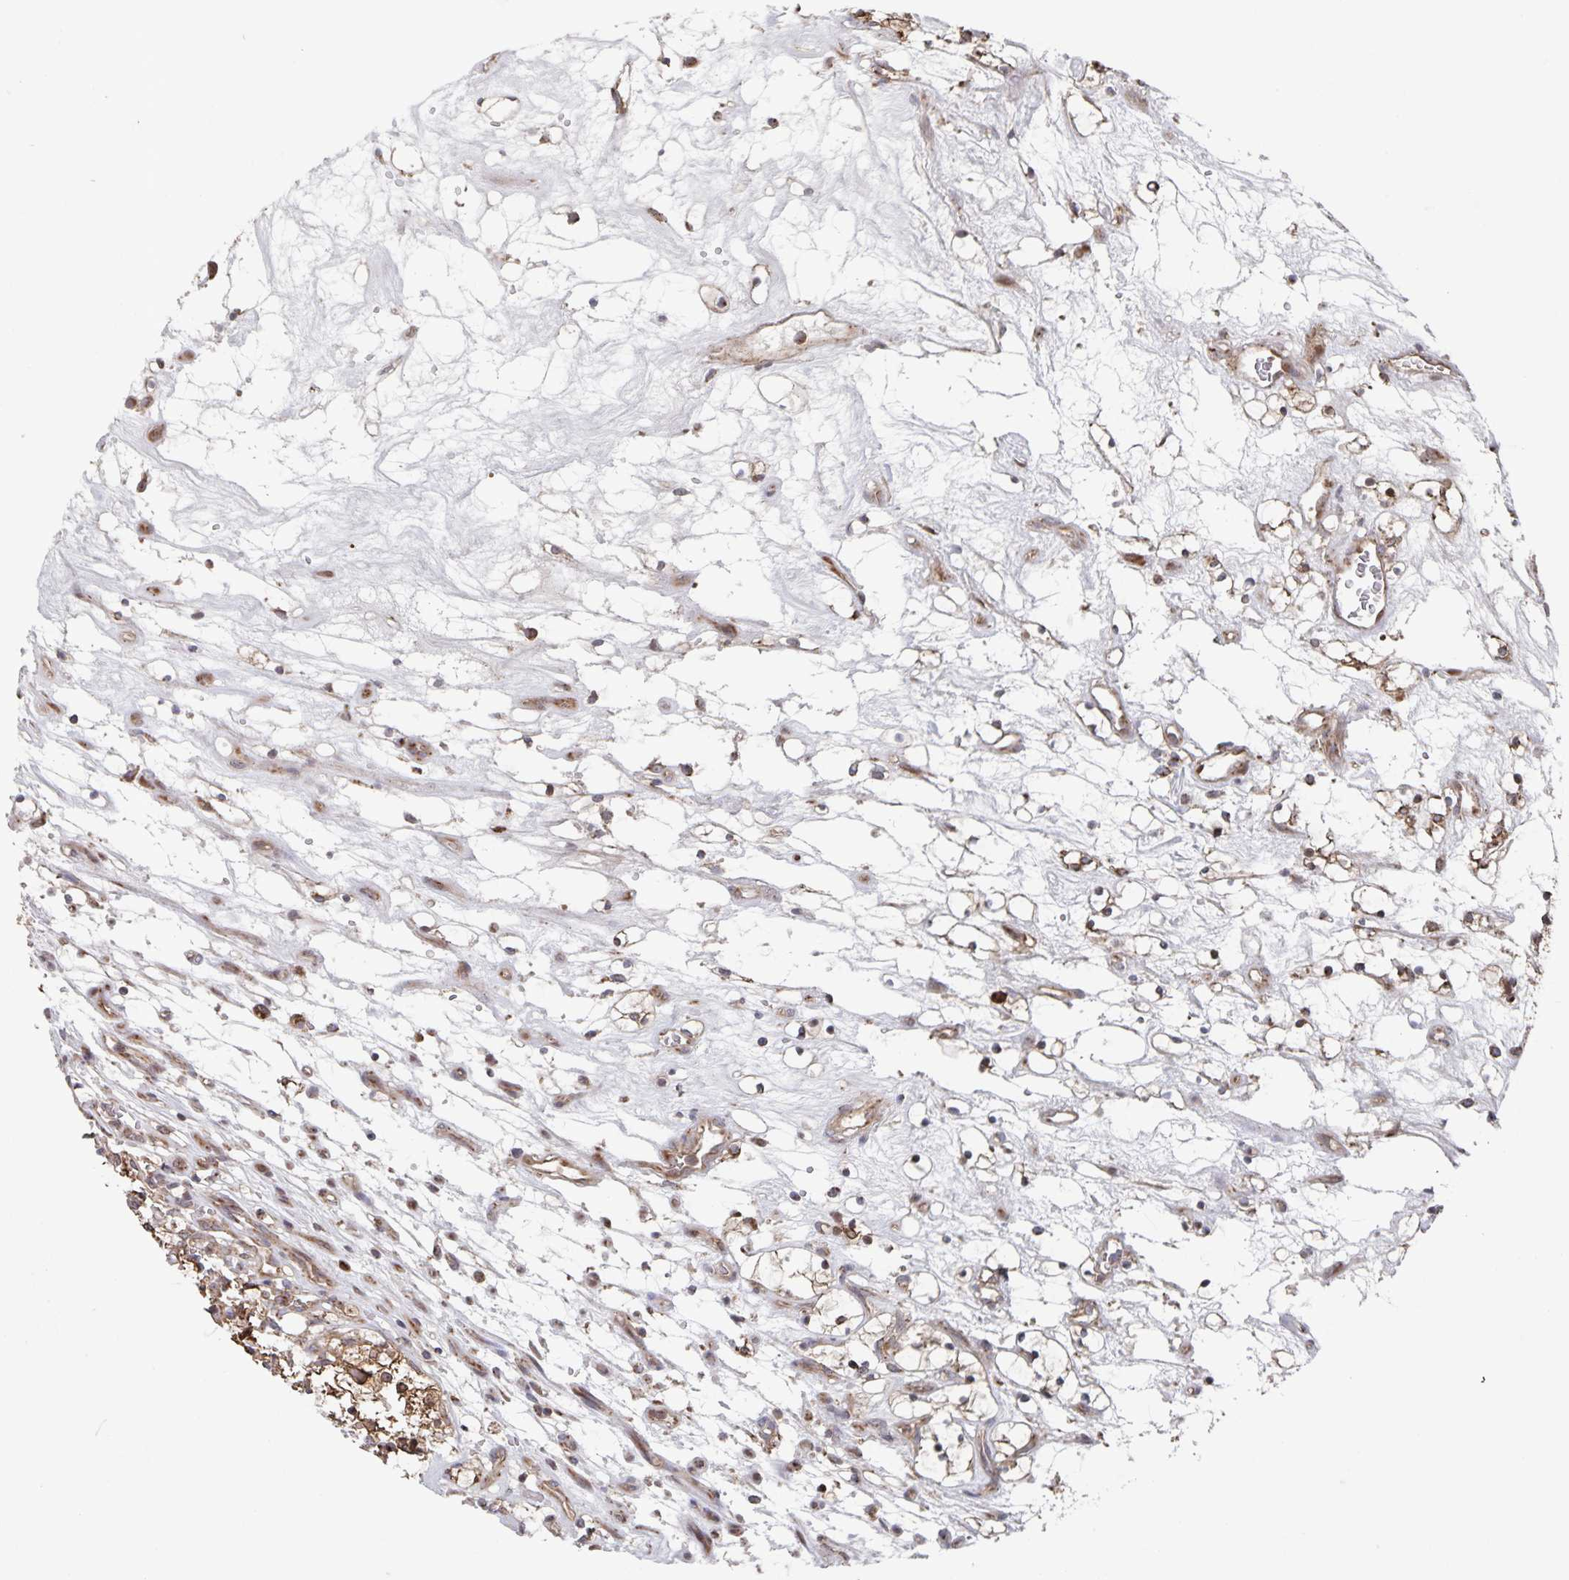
{"staining": {"intensity": "negative", "quantity": "none", "location": "none"}, "tissue": "renal cancer", "cell_type": "Tumor cells", "image_type": "cancer", "snomed": [{"axis": "morphology", "description": "Adenocarcinoma, NOS"}, {"axis": "topography", "description": "Kidney"}], "caption": "This is a histopathology image of immunohistochemistry staining of renal adenocarcinoma, which shows no positivity in tumor cells.", "gene": "ACACA", "patient": {"sex": "female", "age": 69}}